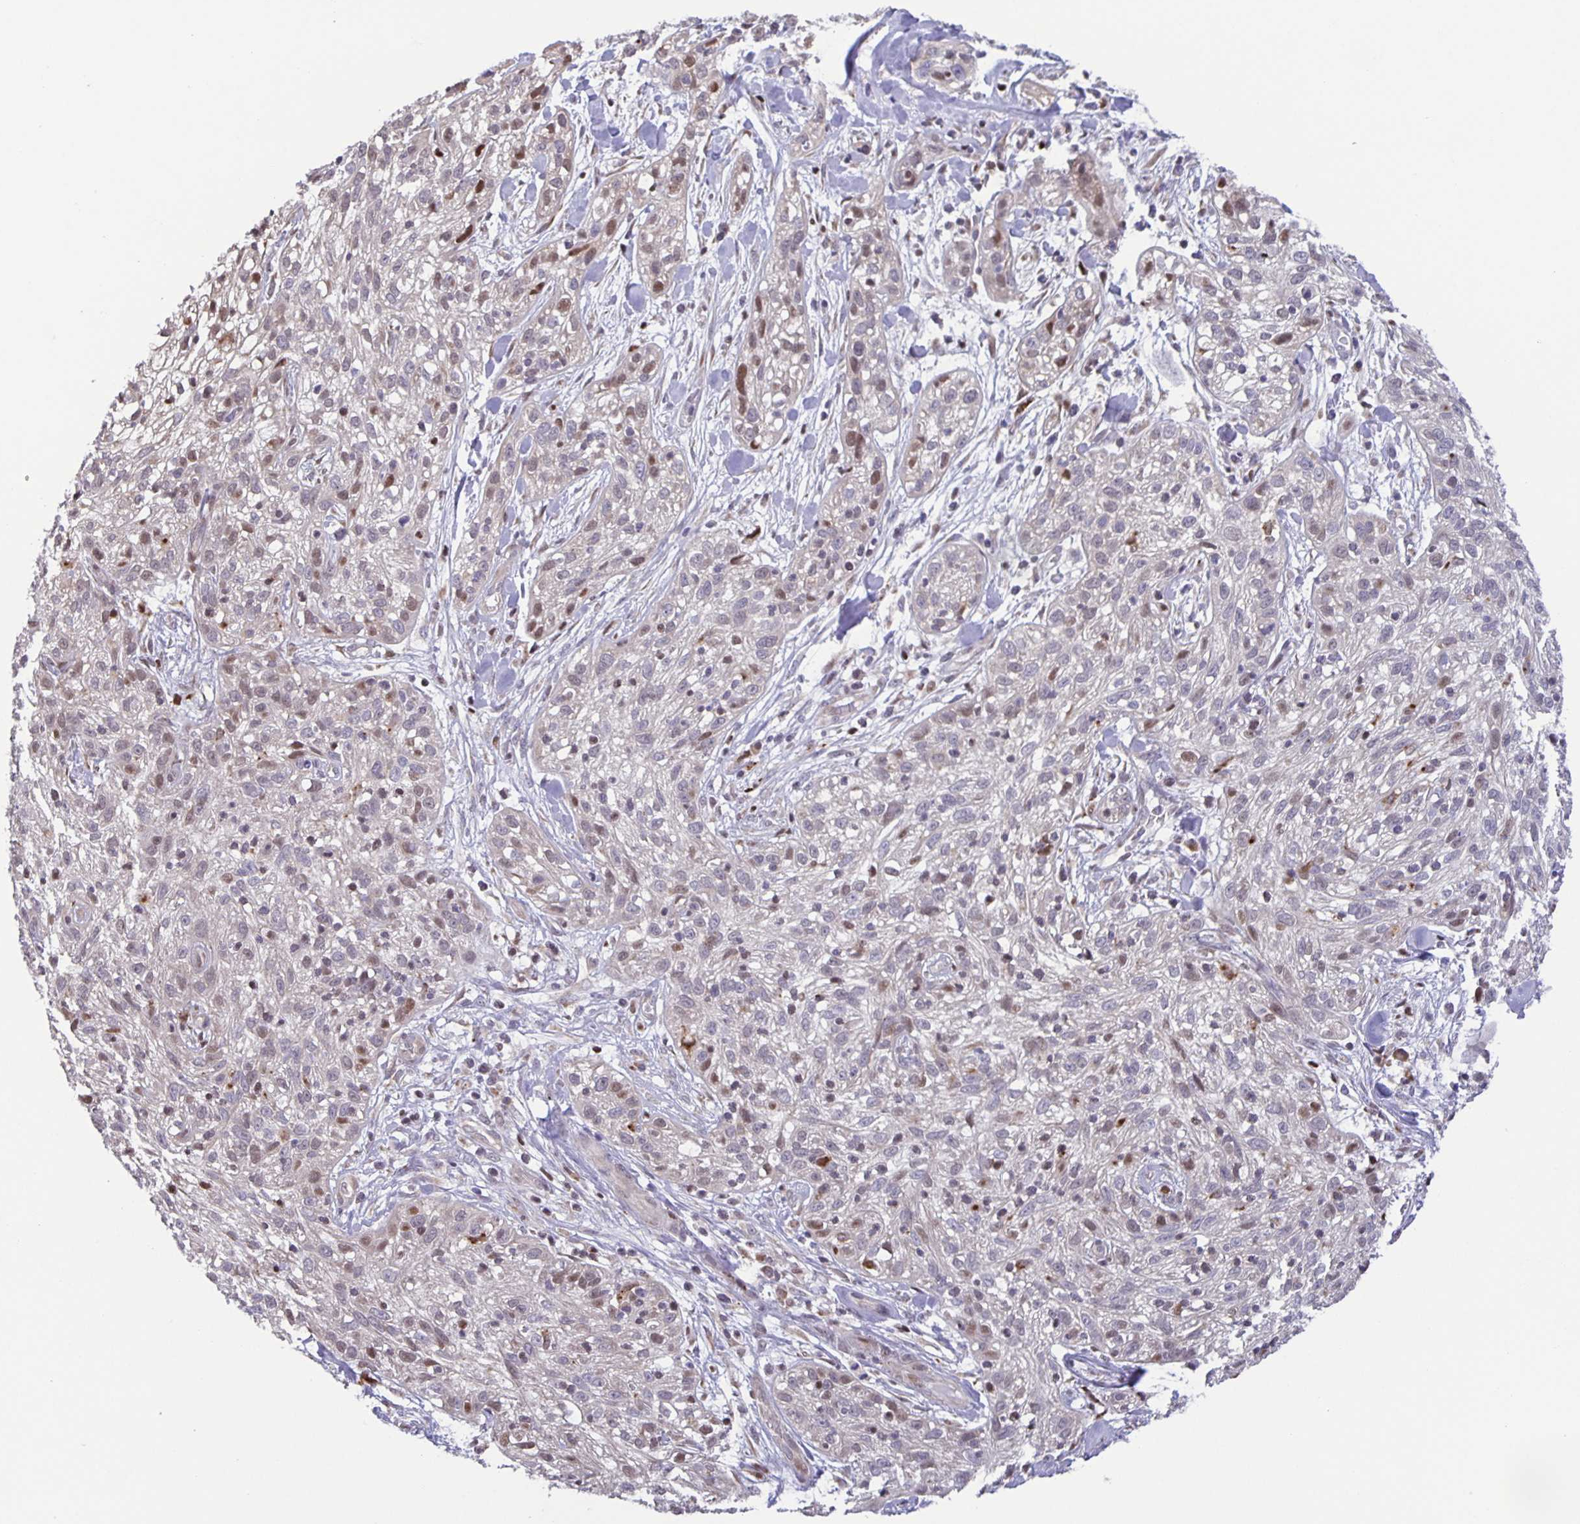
{"staining": {"intensity": "moderate", "quantity": "<25%", "location": "nuclear"}, "tissue": "skin cancer", "cell_type": "Tumor cells", "image_type": "cancer", "snomed": [{"axis": "morphology", "description": "Squamous cell carcinoma, NOS"}, {"axis": "topography", "description": "Skin"}], "caption": "Tumor cells display moderate nuclear staining in approximately <25% of cells in skin cancer (squamous cell carcinoma). Immunohistochemistry stains the protein of interest in brown and the nuclei are stained blue.", "gene": "MAPK12", "patient": {"sex": "male", "age": 82}}